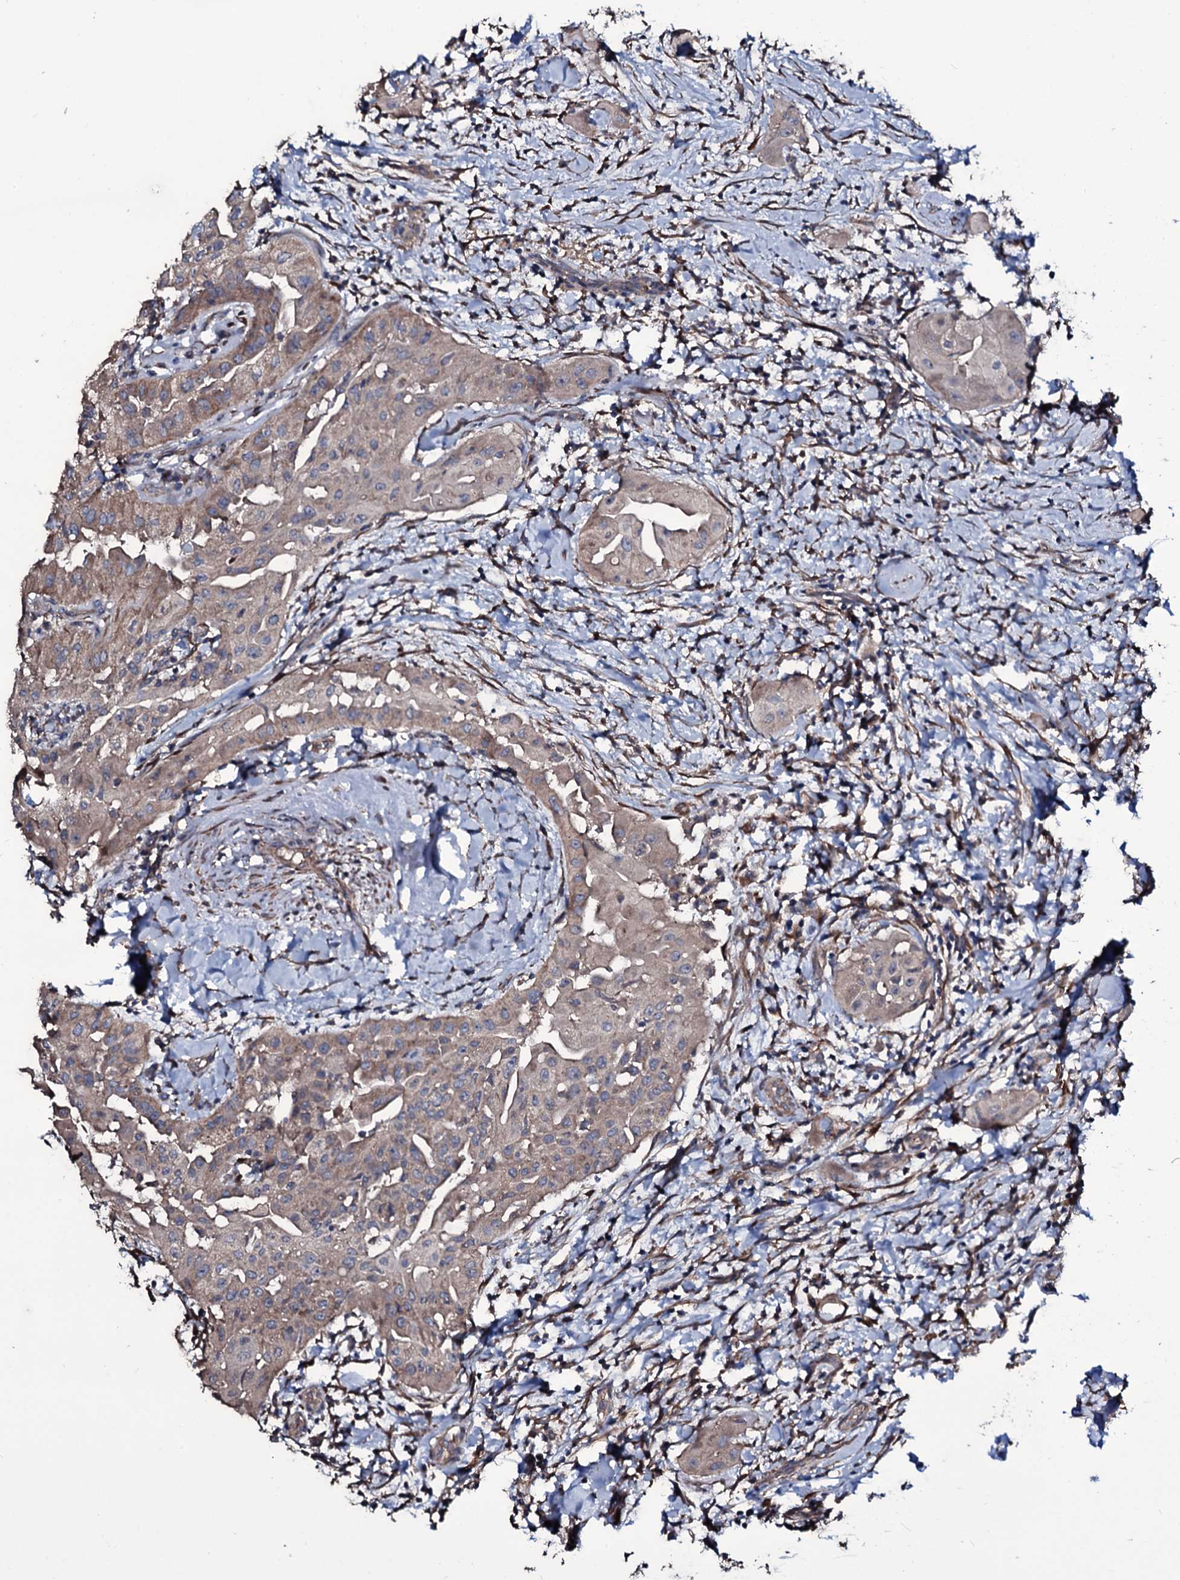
{"staining": {"intensity": "weak", "quantity": ">75%", "location": "cytoplasmic/membranous"}, "tissue": "thyroid cancer", "cell_type": "Tumor cells", "image_type": "cancer", "snomed": [{"axis": "morphology", "description": "Papillary adenocarcinoma, NOS"}, {"axis": "topography", "description": "Thyroid gland"}], "caption": "Thyroid cancer (papillary adenocarcinoma) was stained to show a protein in brown. There is low levels of weak cytoplasmic/membranous staining in about >75% of tumor cells.", "gene": "WIPF3", "patient": {"sex": "female", "age": 59}}